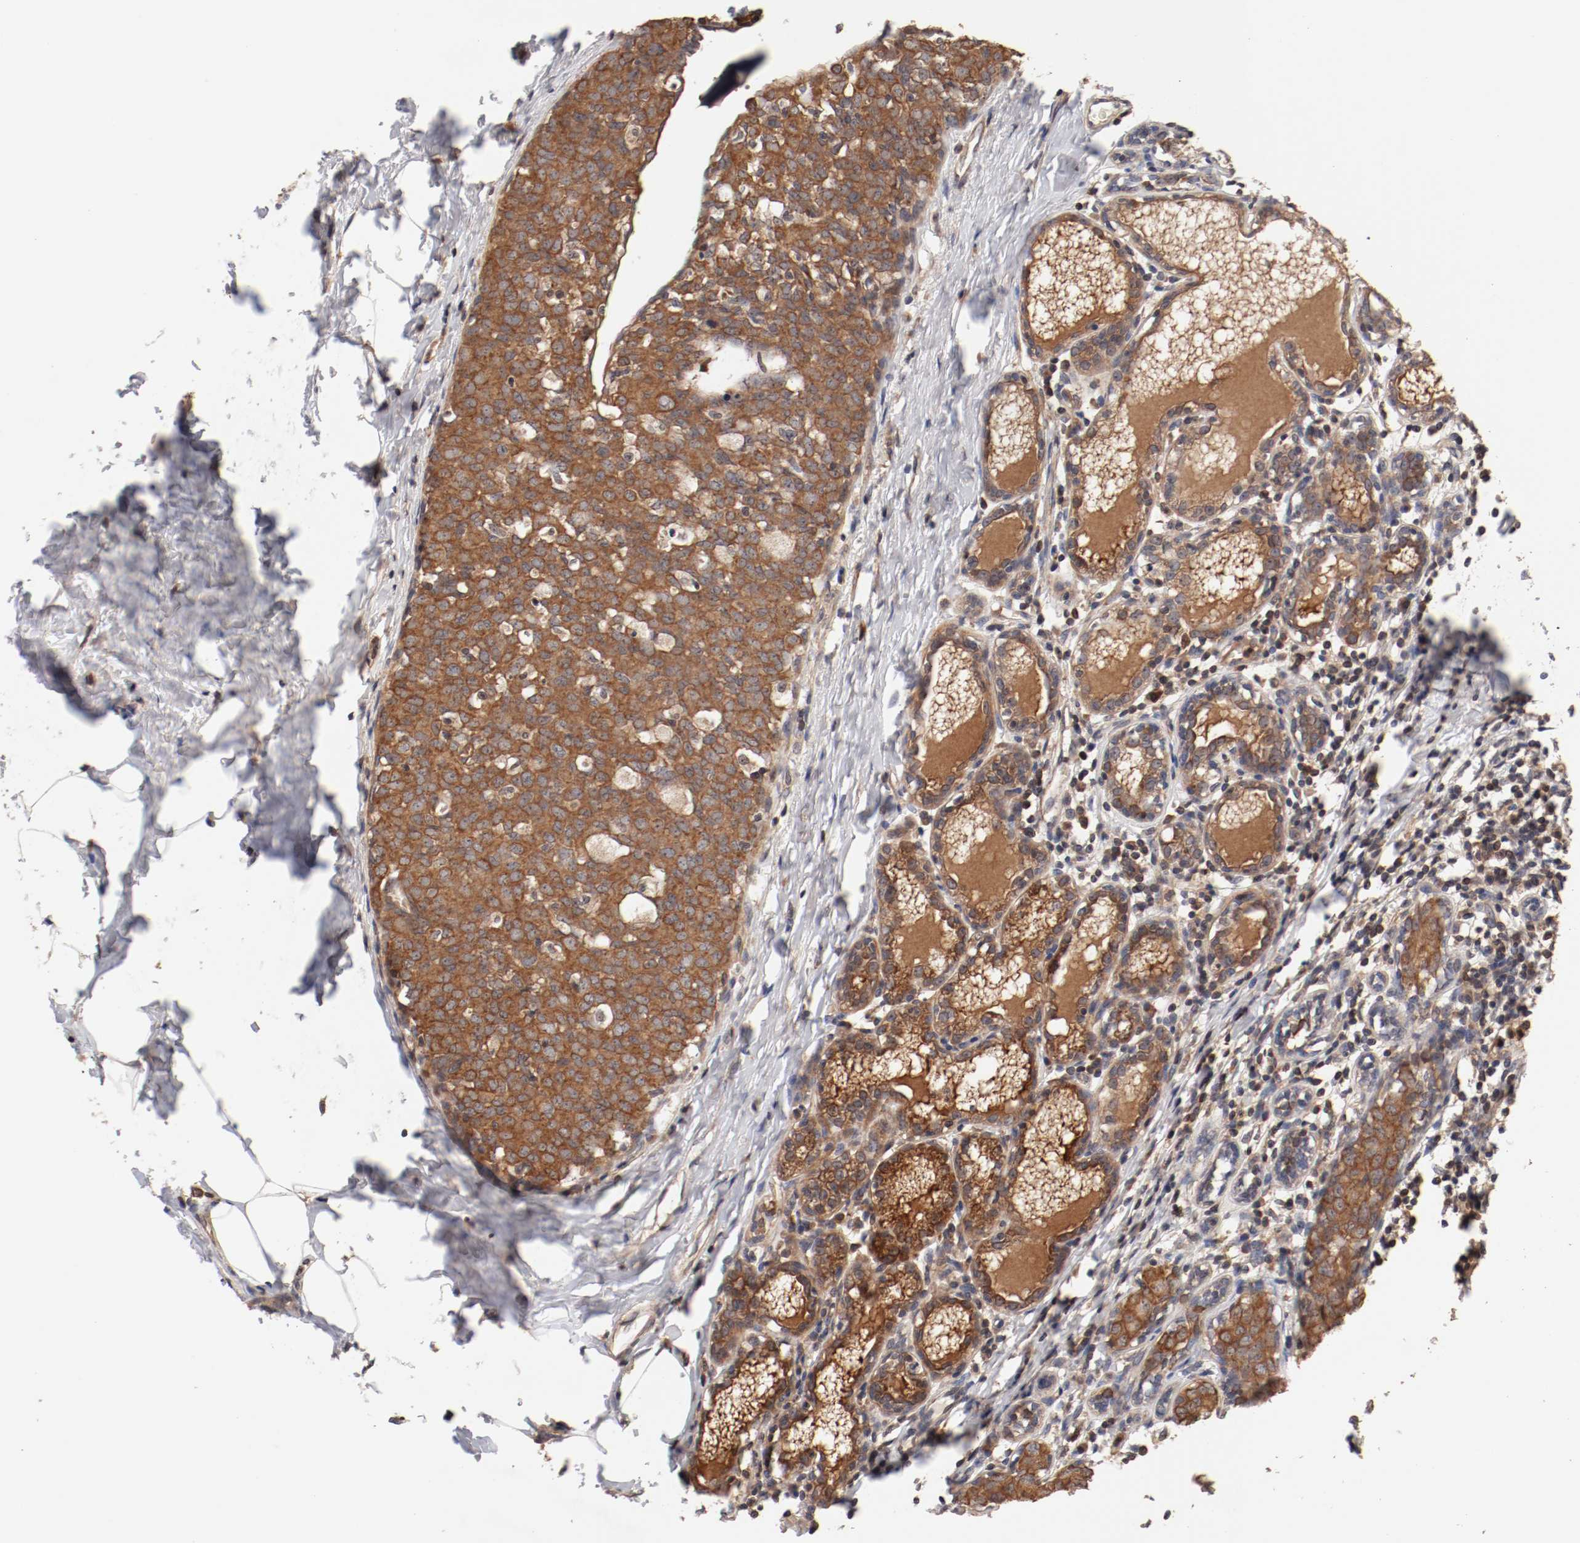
{"staining": {"intensity": "moderate", "quantity": ">75%", "location": "cytoplasmic/membranous"}, "tissue": "breast cancer", "cell_type": "Tumor cells", "image_type": "cancer", "snomed": [{"axis": "morphology", "description": "Duct carcinoma"}, {"axis": "topography", "description": "Breast"}], "caption": "The histopathology image displays immunohistochemical staining of breast cancer. There is moderate cytoplasmic/membranous expression is identified in about >75% of tumor cells.", "gene": "GUF1", "patient": {"sex": "female", "age": 40}}